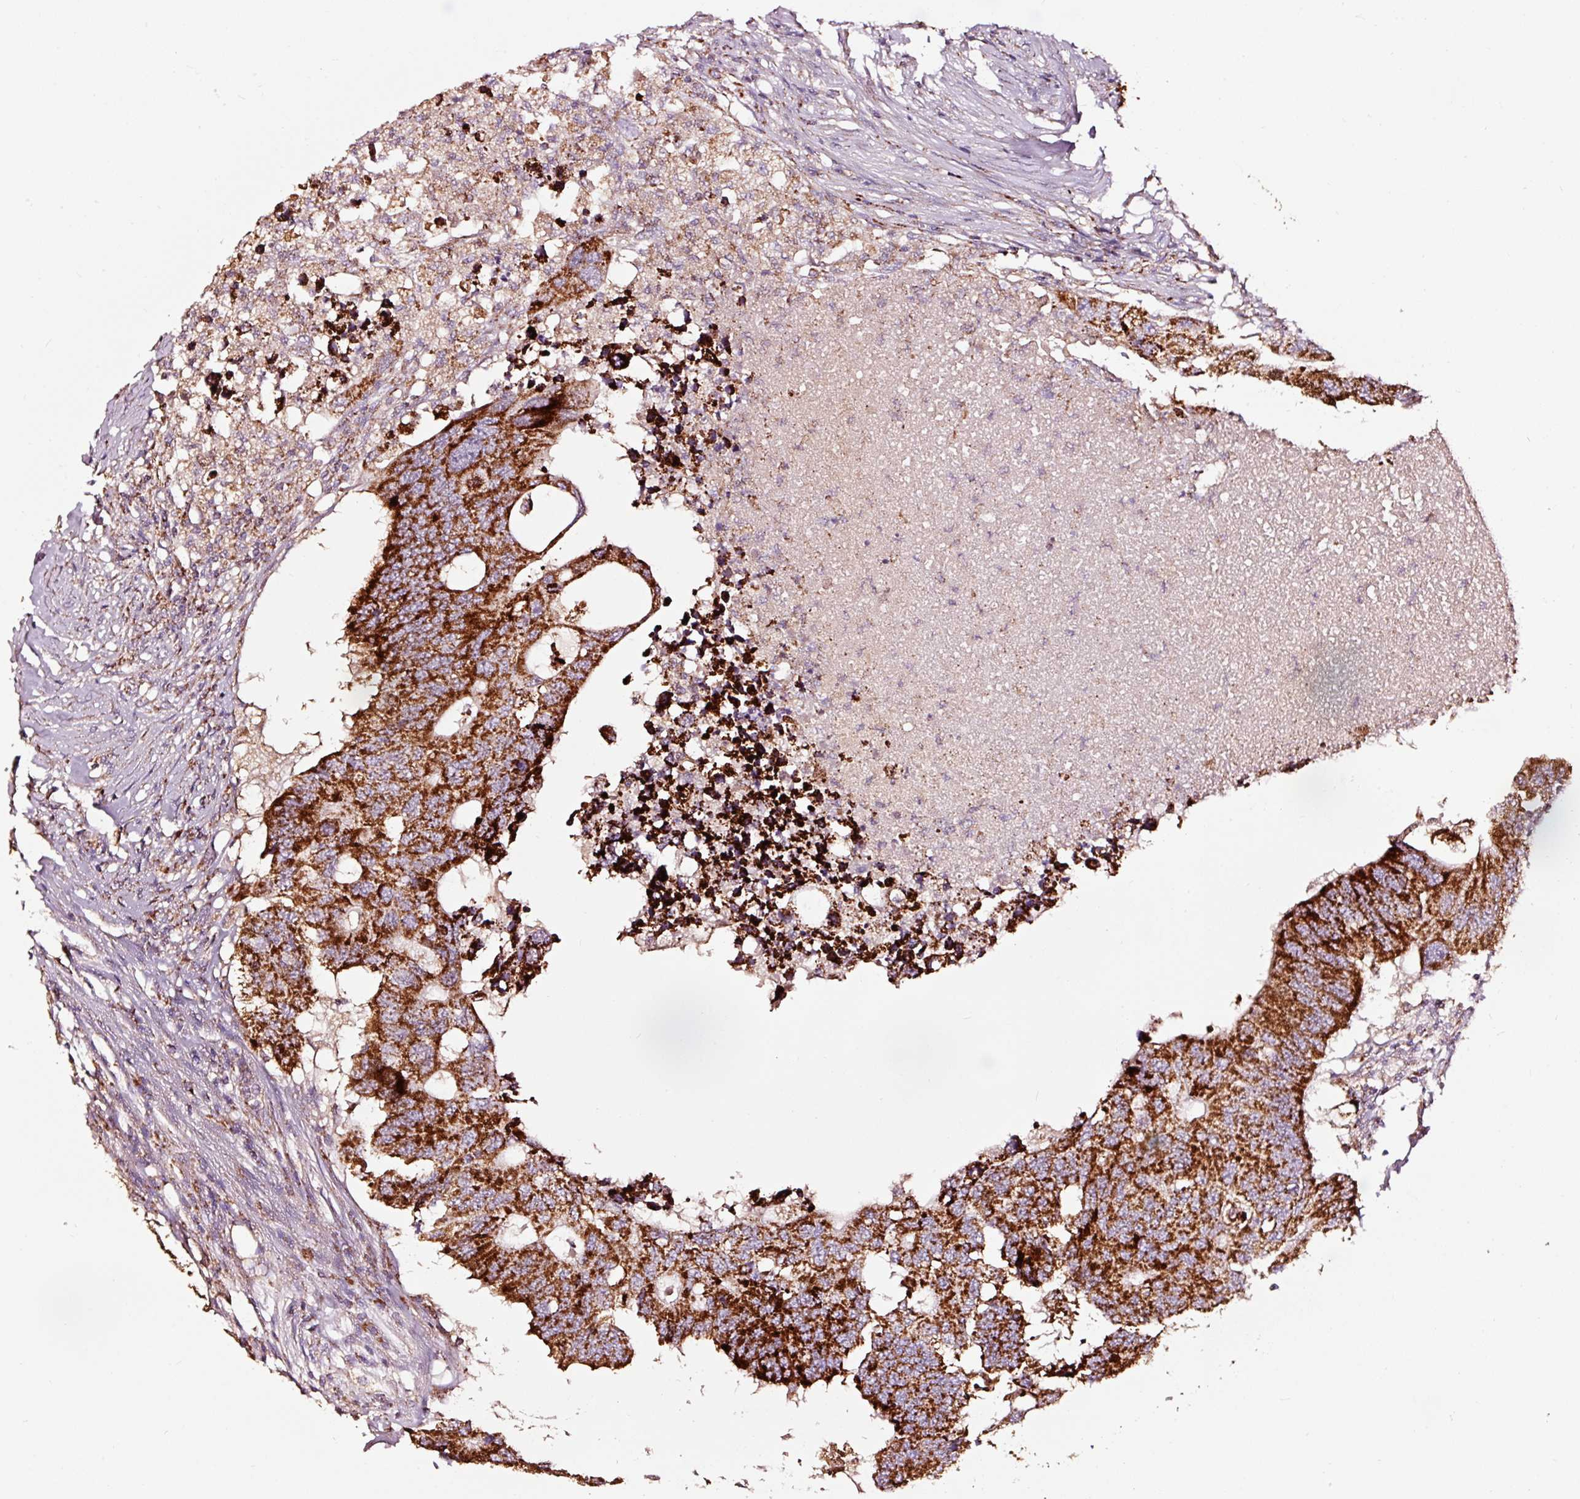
{"staining": {"intensity": "strong", "quantity": ">75%", "location": "cytoplasmic/membranous"}, "tissue": "colorectal cancer", "cell_type": "Tumor cells", "image_type": "cancer", "snomed": [{"axis": "morphology", "description": "Adenocarcinoma, NOS"}, {"axis": "topography", "description": "Colon"}], "caption": "Immunohistochemistry (IHC) histopathology image of neoplastic tissue: human colorectal cancer stained using IHC demonstrates high levels of strong protein expression localized specifically in the cytoplasmic/membranous of tumor cells, appearing as a cytoplasmic/membranous brown color.", "gene": "TPM1", "patient": {"sex": "male", "age": 71}}